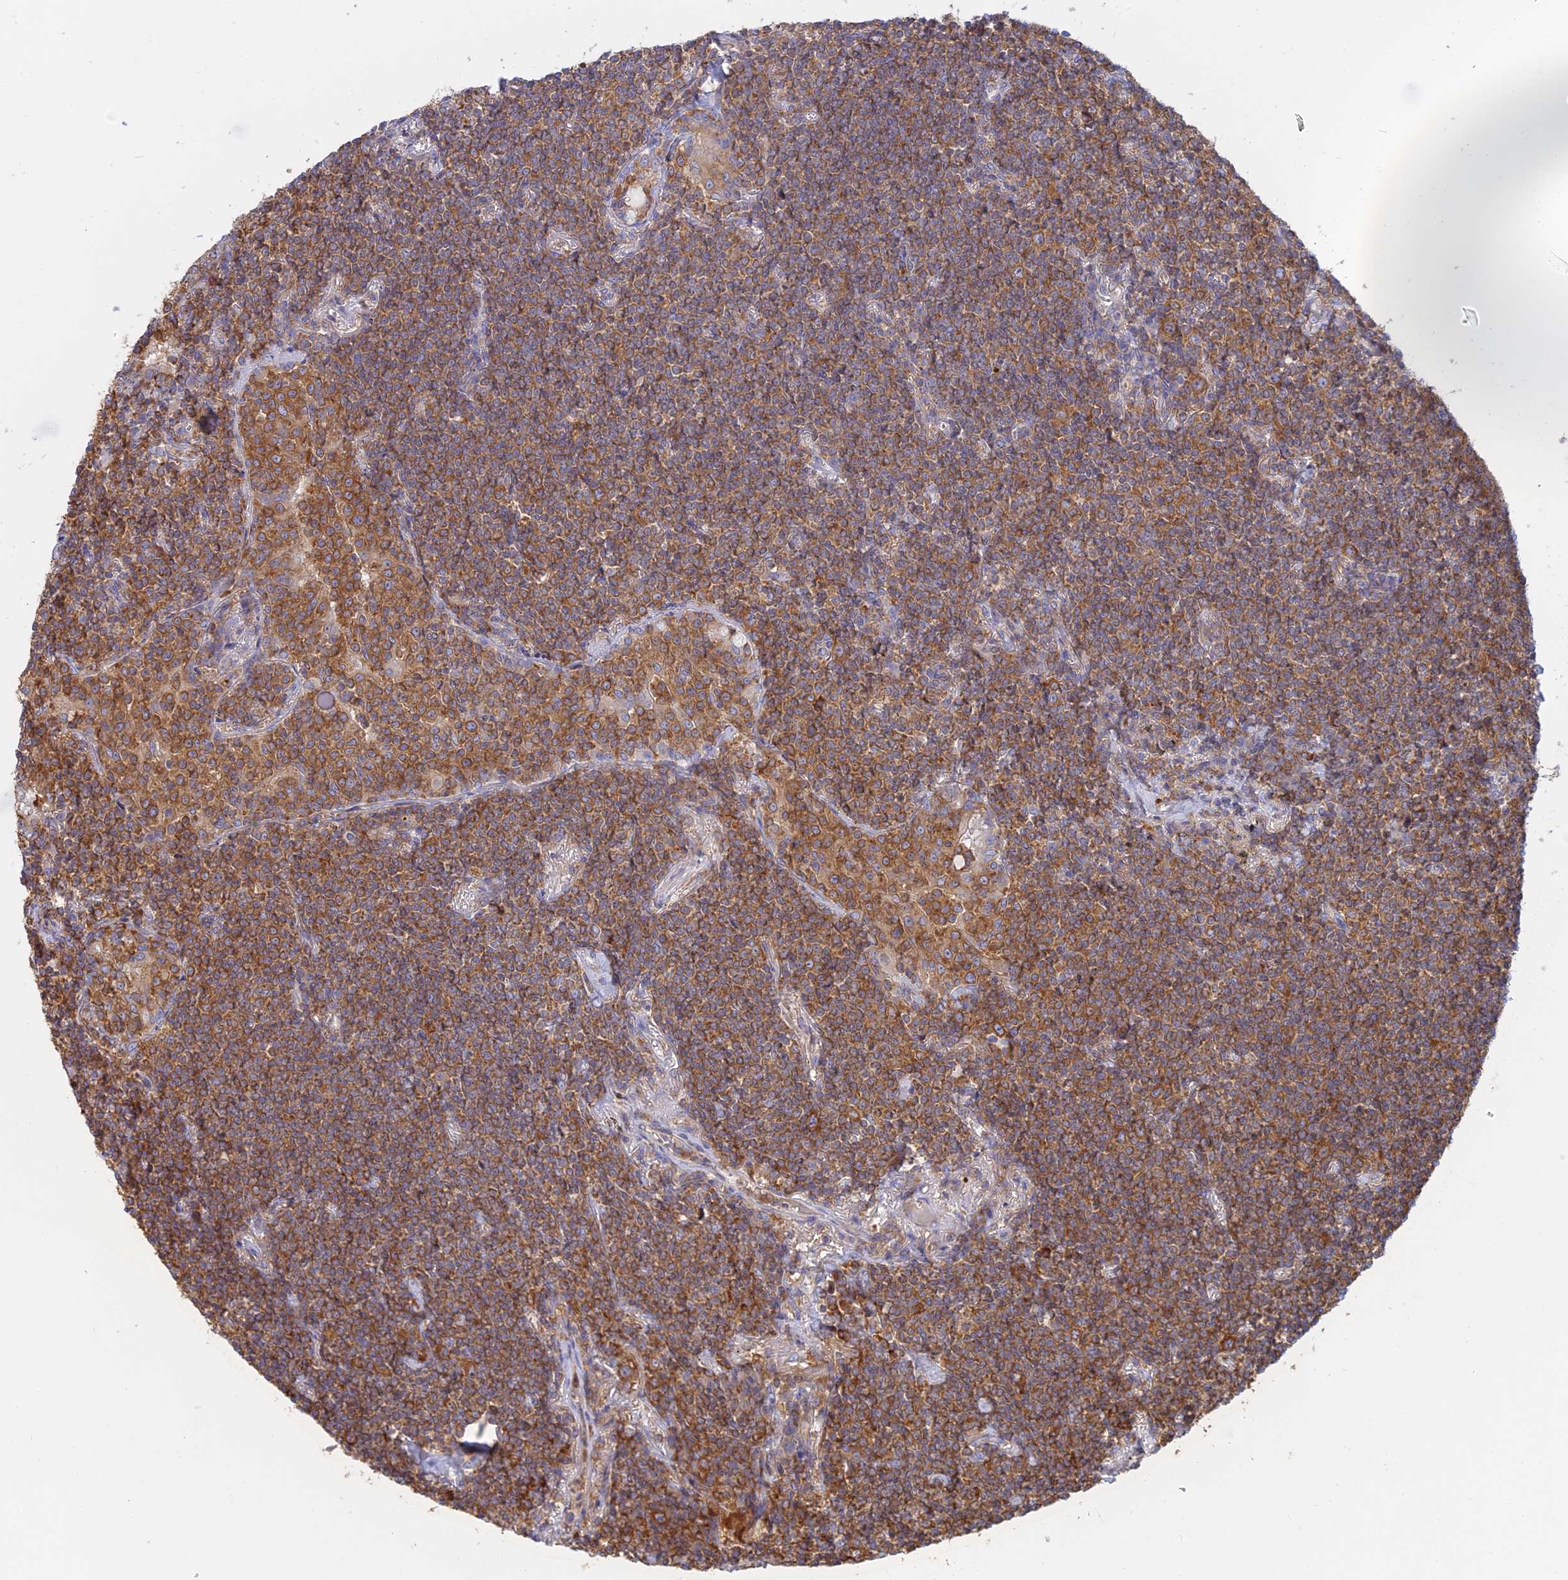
{"staining": {"intensity": "moderate", "quantity": ">75%", "location": "cytoplasmic/membranous"}, "tissue": "lymphoma", "cell_type": "Tumor cells", "image_type": "cancer", "snomed": [{"axis": "morphology", "description": "Malignant lymphoma, non-Hodgkin's type, Low grade"}, {"axis": "topography", "description": "Lung"}], "caption": "Protein expression analysis of human lymphoma reveals moderate cytoplasmic/membranous staining in approximately >75% of tumor cells. (DAB IHC, brown staining for protein, blue staining for nuclei).", "gene": "GMIP", "patient": {"sex": "female", "age": 71}}